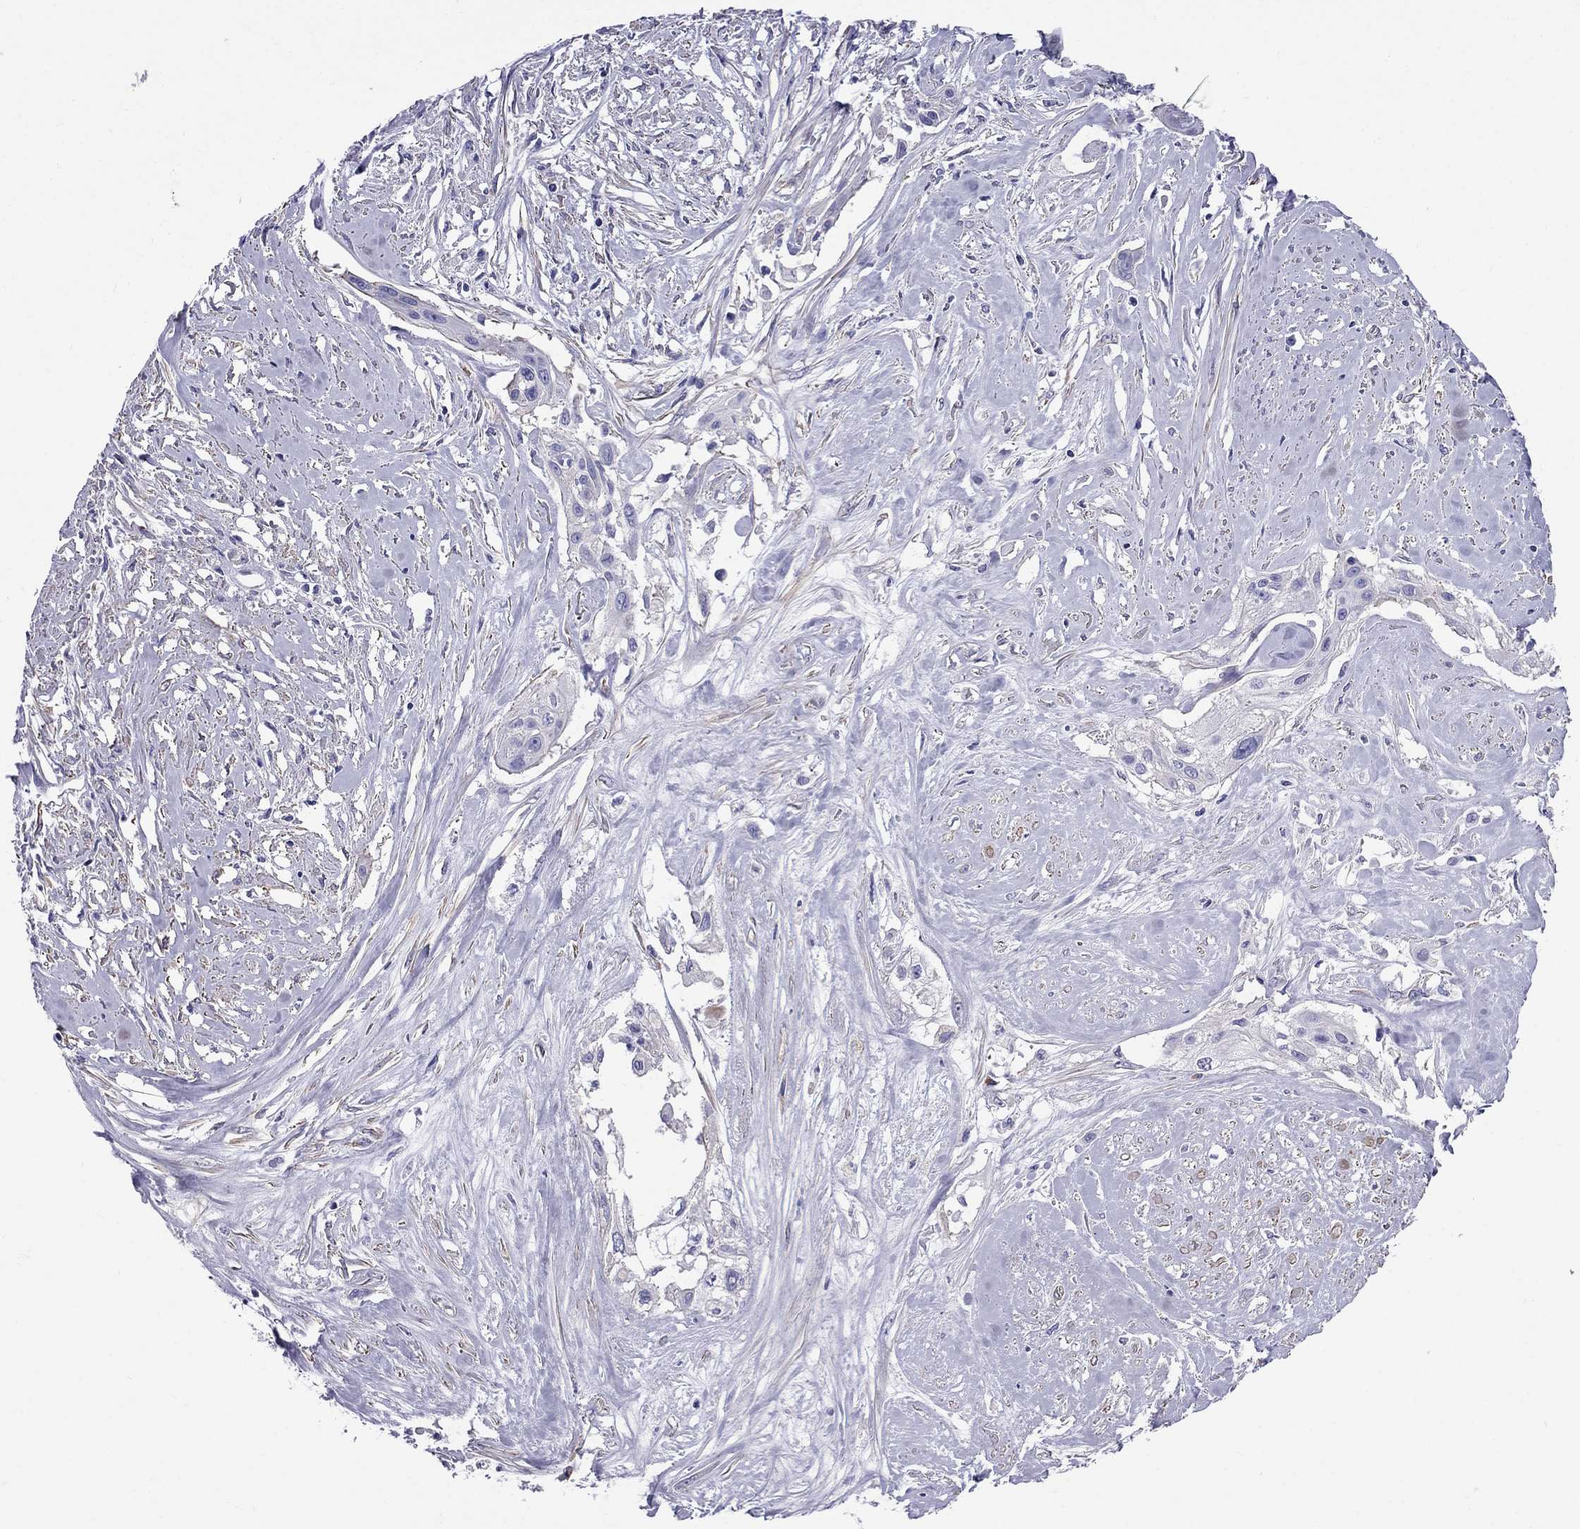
{"staining": {"intensity": "negative", "quantity": "none", "location": "none"}, "tissue": "cervical cancer", "cell_type": "Tumor cells", "image_type": "cancer", "snomed": [{"axis": "morphology", "description": "Squamous cell carcinoma, NOS"}, {"axis": "topography", "description": "Cervix"}], "caption": "Tumor cells show no significant expression in cervical cancer (squamous cell carcinoma).", "gene": "GPR50", "patient": {"sex": "female", "age": 49}}